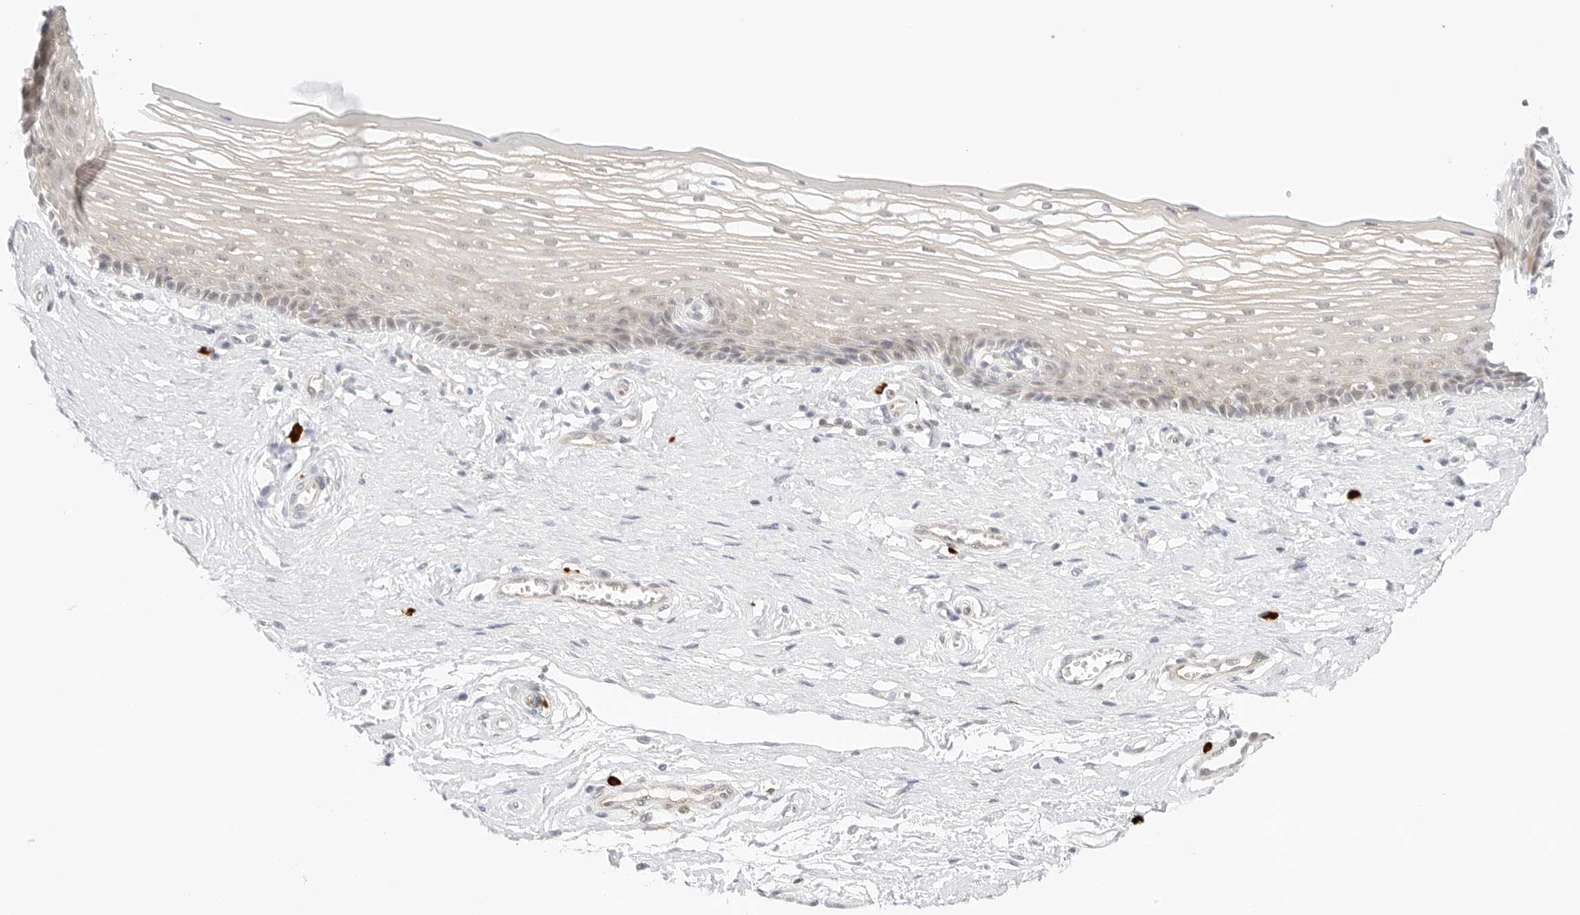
{"staining": {"intensity": "moderate", "quantity": "<25%", "location": "cytoplasmic/membranous,nuclear"}, "tissue": "vagina", "cell_type": "Squamous epithelial cells", "image_type": "normal", "snomed": [{"axis": "morphology", "description": "Normal tissue, NOS"}, {"axis": "topography", "description": "Vagina"}], "caption": "A brown stain labels moderate cytoplasmic/membranous,nuclear expression of a protein in squamous epithelial cells of normal vagina.", "gene": "TEKT2", "patient": {"sex": "female", "age": 46}}